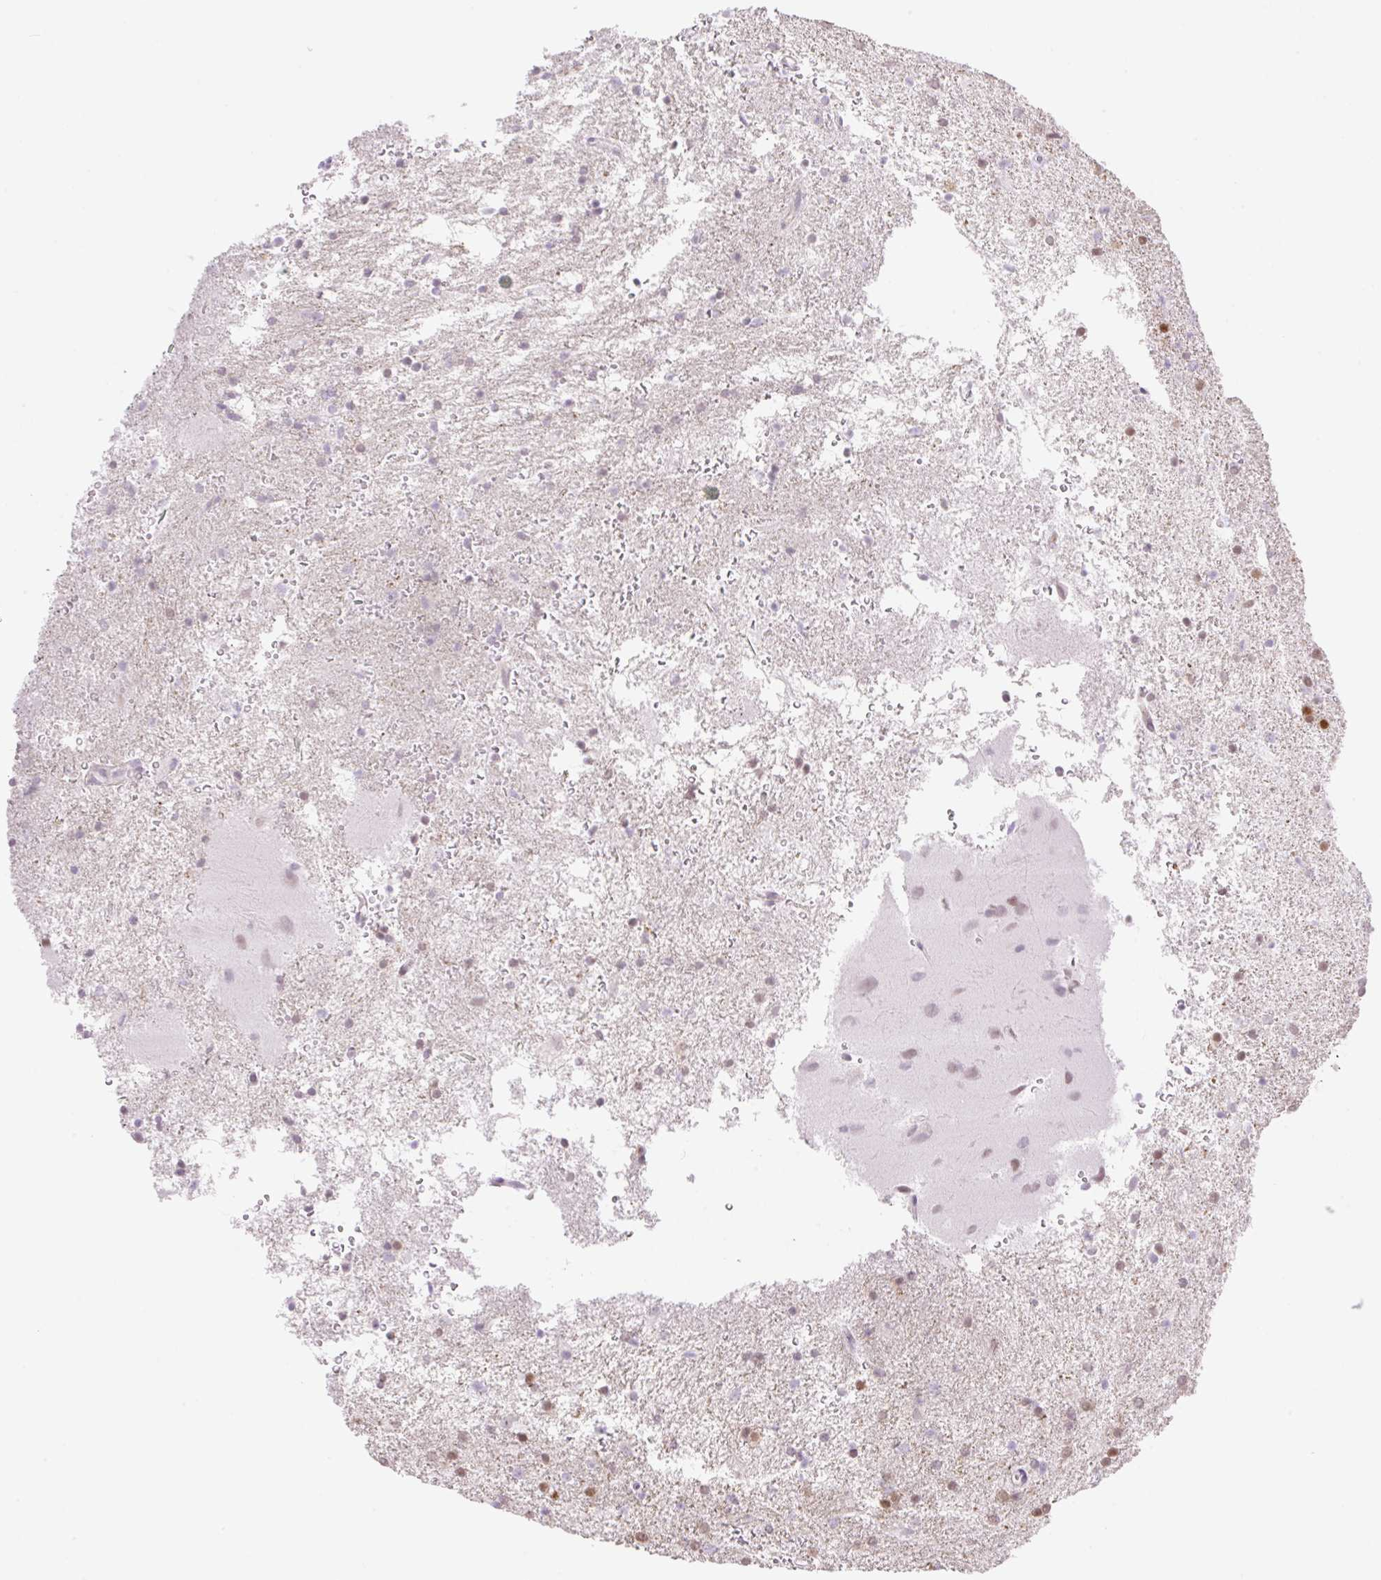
{"staining": {"intensity": "weak", "quantity": "<25%", "location": "nuclear"}, "tissue": "glioma", "cell_type": "Tumor cells", "image_type": "cancer", "snomed": [{"axis": "morphology", "description": "Glioma, malignant, High grade"}, {"axis": "topography", "description": "Brain"}], "caption": "Immunohistochemistry (IHC) image of glioma stained for a protein (brown), which shows no staining in tumor cells.", "gene": "ZFP41", "patient": {"sex": "female", "age": 50}}